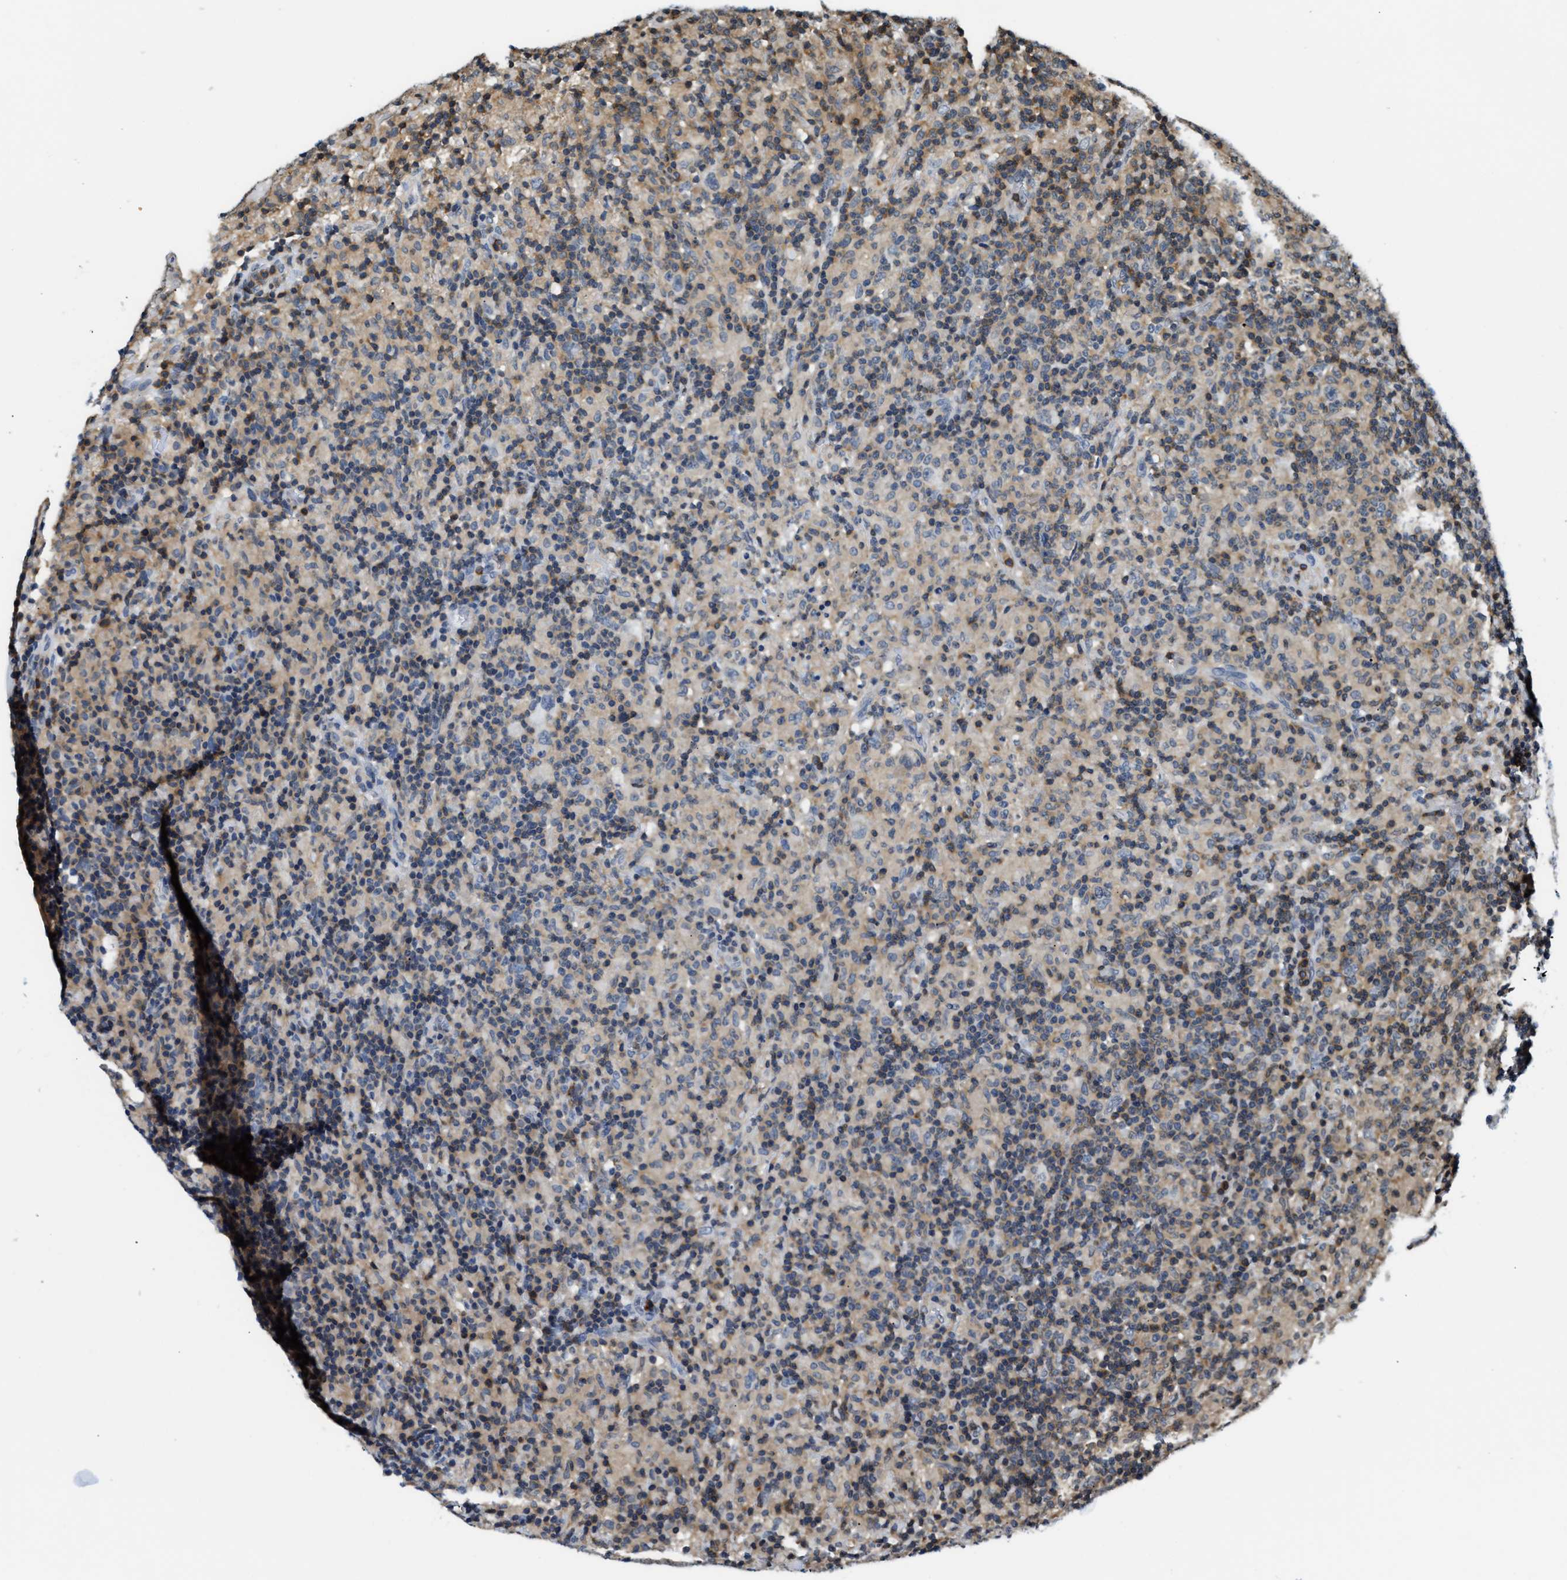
{"staining": {"intensity": "negative", "quantity": "none", "location": "none"}, "tissue": "lymphoma", "cell_type": "Tumor cells", "image_type": "cancer", "snomed": [{"axis": "morphology", "description": "Hodgkin's disease, NOS"}, {"axis": "topography", "description": "Lymph node"}], "caption": "Immunohistochemistry (IHC) histopathology image of neoplastic tissue: human lymphoma stained with DAB shows no significant protein expression in tumor cells.", "gene": "STK10", "patient": {"sex": "male", "age": 70}}